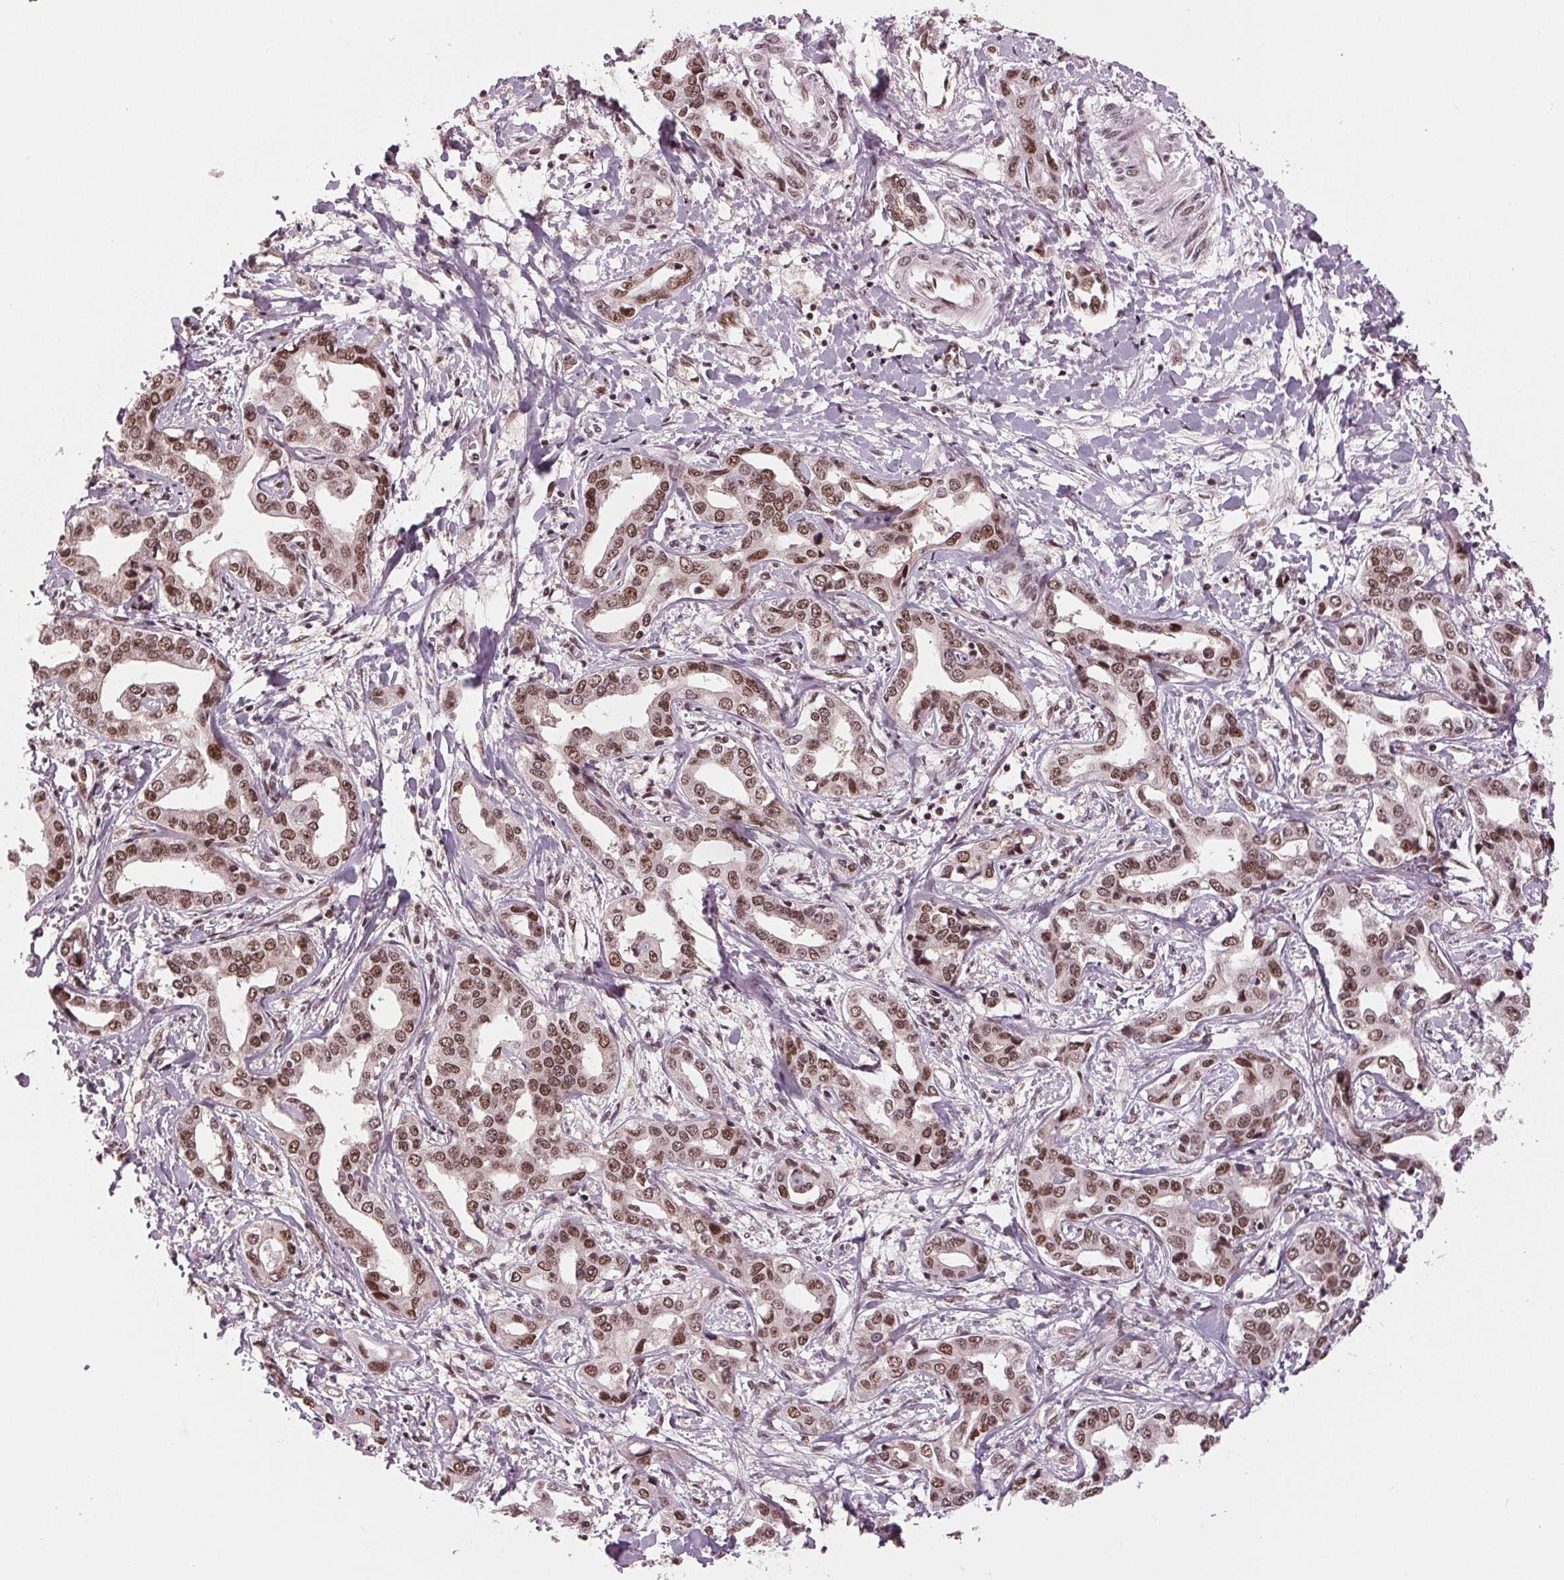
{"staining": {"intensity": "moderate", "quantity": ">75%", "location": "nuclear"}, "tissue": "liver cancer", "cell_type": "Tumor cells", "image_type": "cancer", "snomed": [{"axis": "morphology", "description": "Cholangiocarcinoma"}, {"axis": "topography", "description": "Liver"}], "caption": "A brown stain highlights moderate nuclear expression of a protein in human liver cholangiocarcinoma tumor cells.", "gene": "LSM2", "patient": {"sex": "male", "age": 59}}